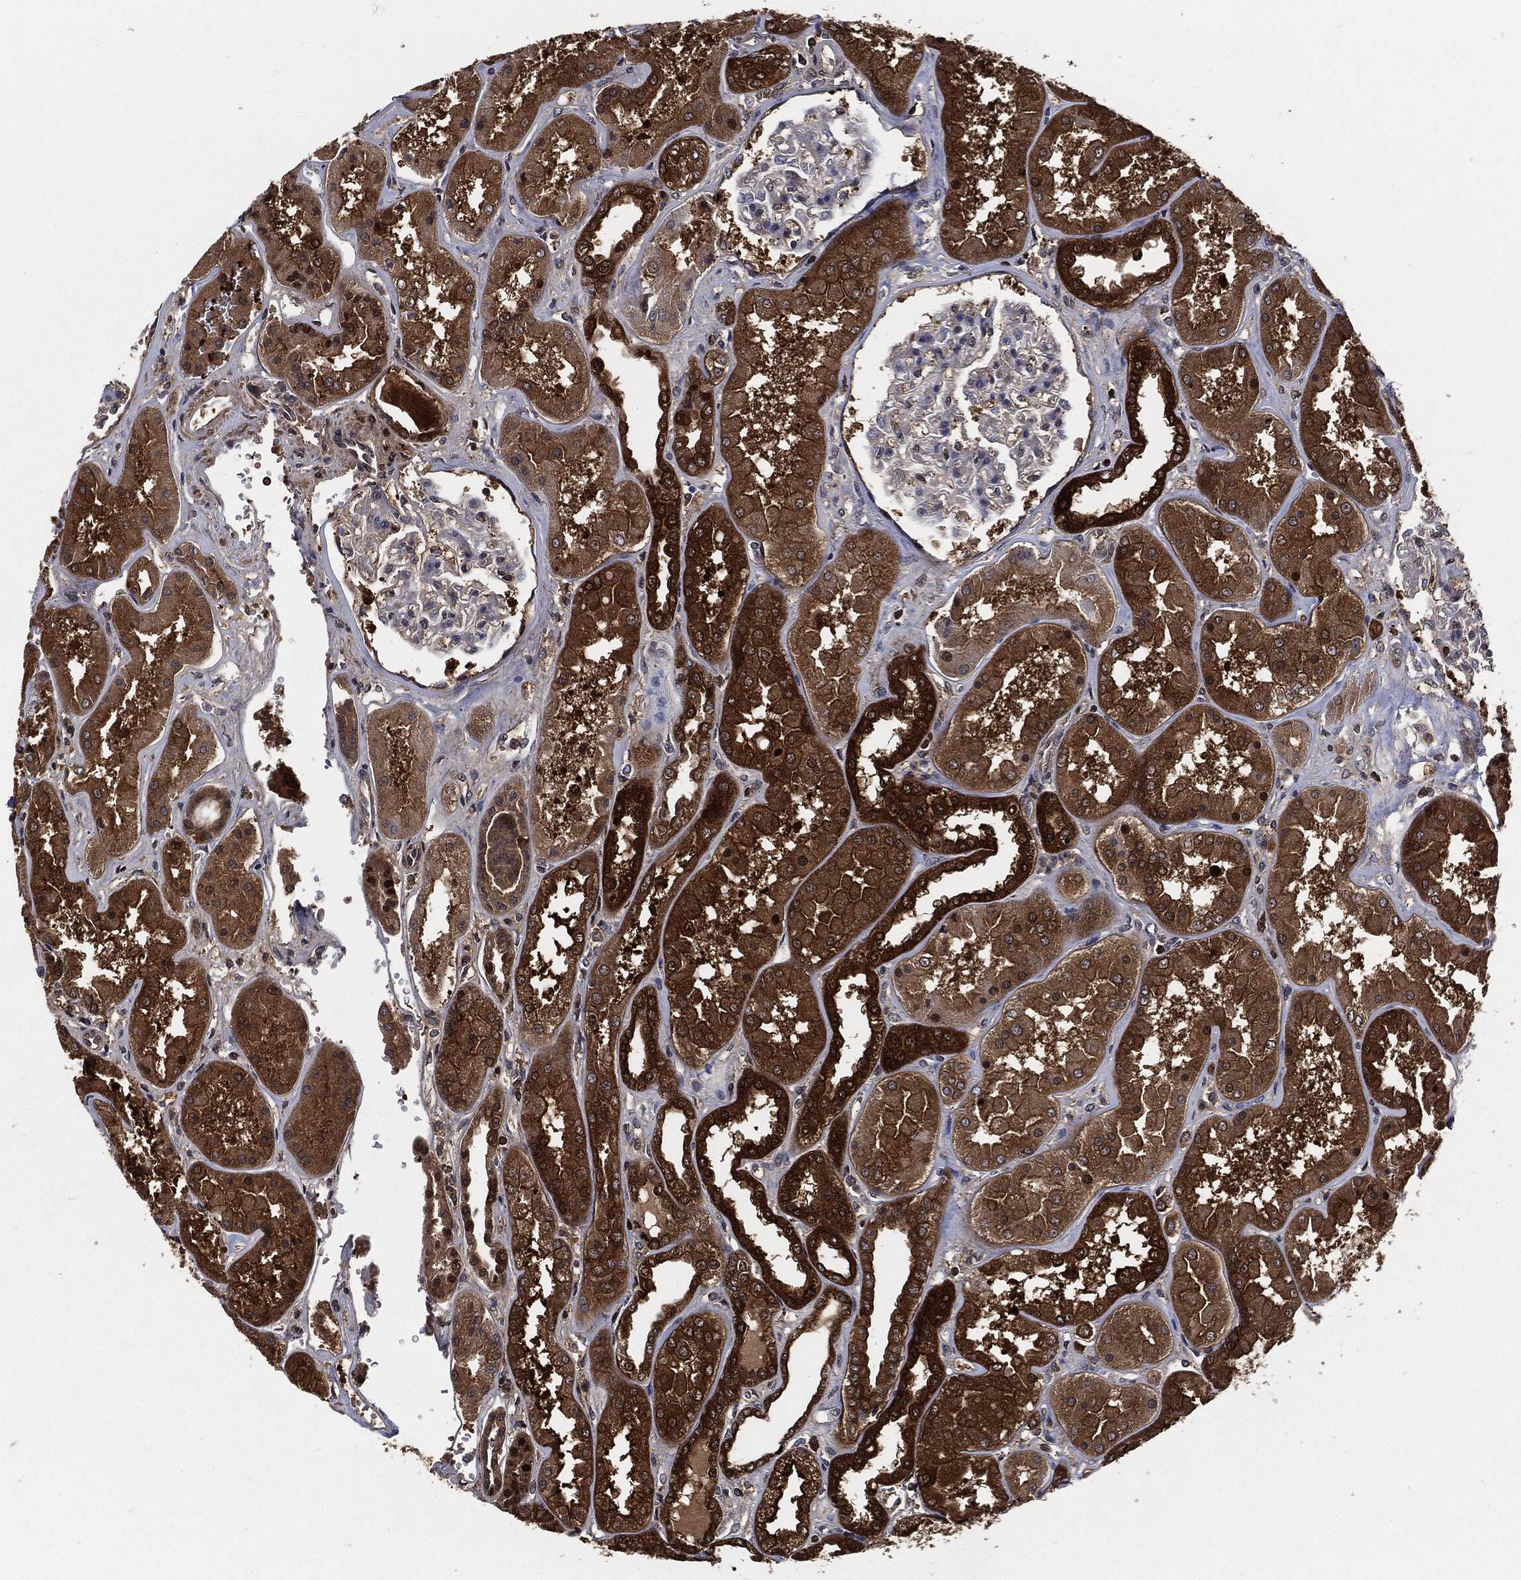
{"staining": {"intensity": "weak", "quantity": "<25%", "location": "cytoplasmic/membranous"}, "tissue": "kidney", "cell_type": "Cells in glomeruli", "image_type": "normal", "snomed": [{"axis": "morphology", "description": "Normal tissue, NOS"}, {"axis": "topography", "description": "Kidney"}], "caption": "A high-resolution histopathology image shows immunohistochemistry staining of normal kidney, which demonstrates no significant expression in cells in glomeruli.", "gene": "PRDX2", "patient": {"sex": "female", "age": 56}}